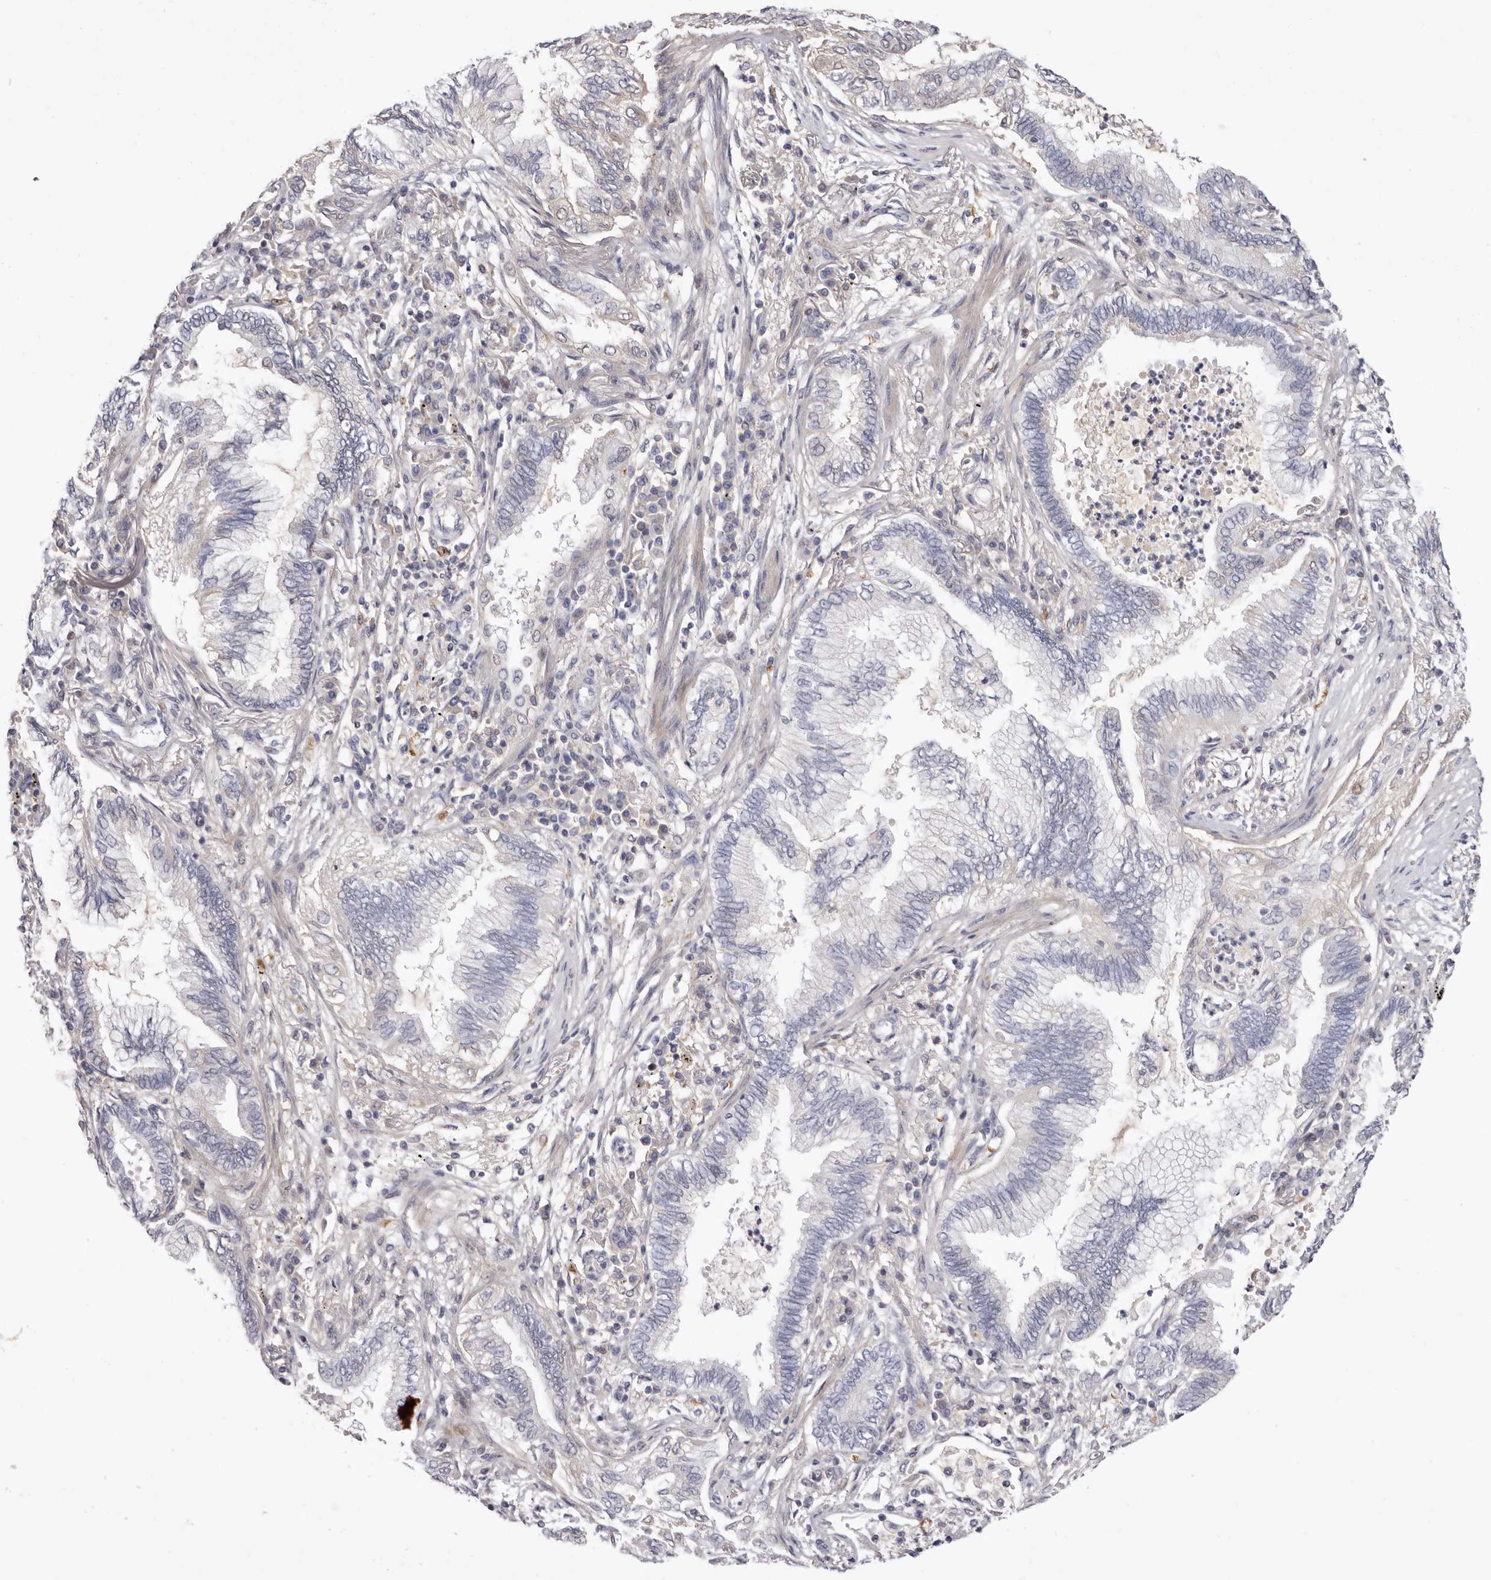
{"staining": {"intensity": "negative", "quantity": "none", "location": "none"}, "tissue": "bronchus", "cell_type": "Respiratory epithelial cells", "image_type": "normal", "snomed": [{"axis": "morphology", "description": "Normal tissue, NOS"}, {"axis": "morphology", "description": "Adenocarcinoma, NOS"}, {"axis": "topography", "description": "Bronchus"}, {"axis": "topography", "description": "Lung"}], "caption": "Respiratory epithelial cells show no significant positivity in unremarkable bronchus. (DAB (3,3'-diaminobenzidine) immunohistochemistry visualized using brightfield microscopy, high magnification).", "gene": "LMLN", "patient": {"sex": "female", "age": 70}}